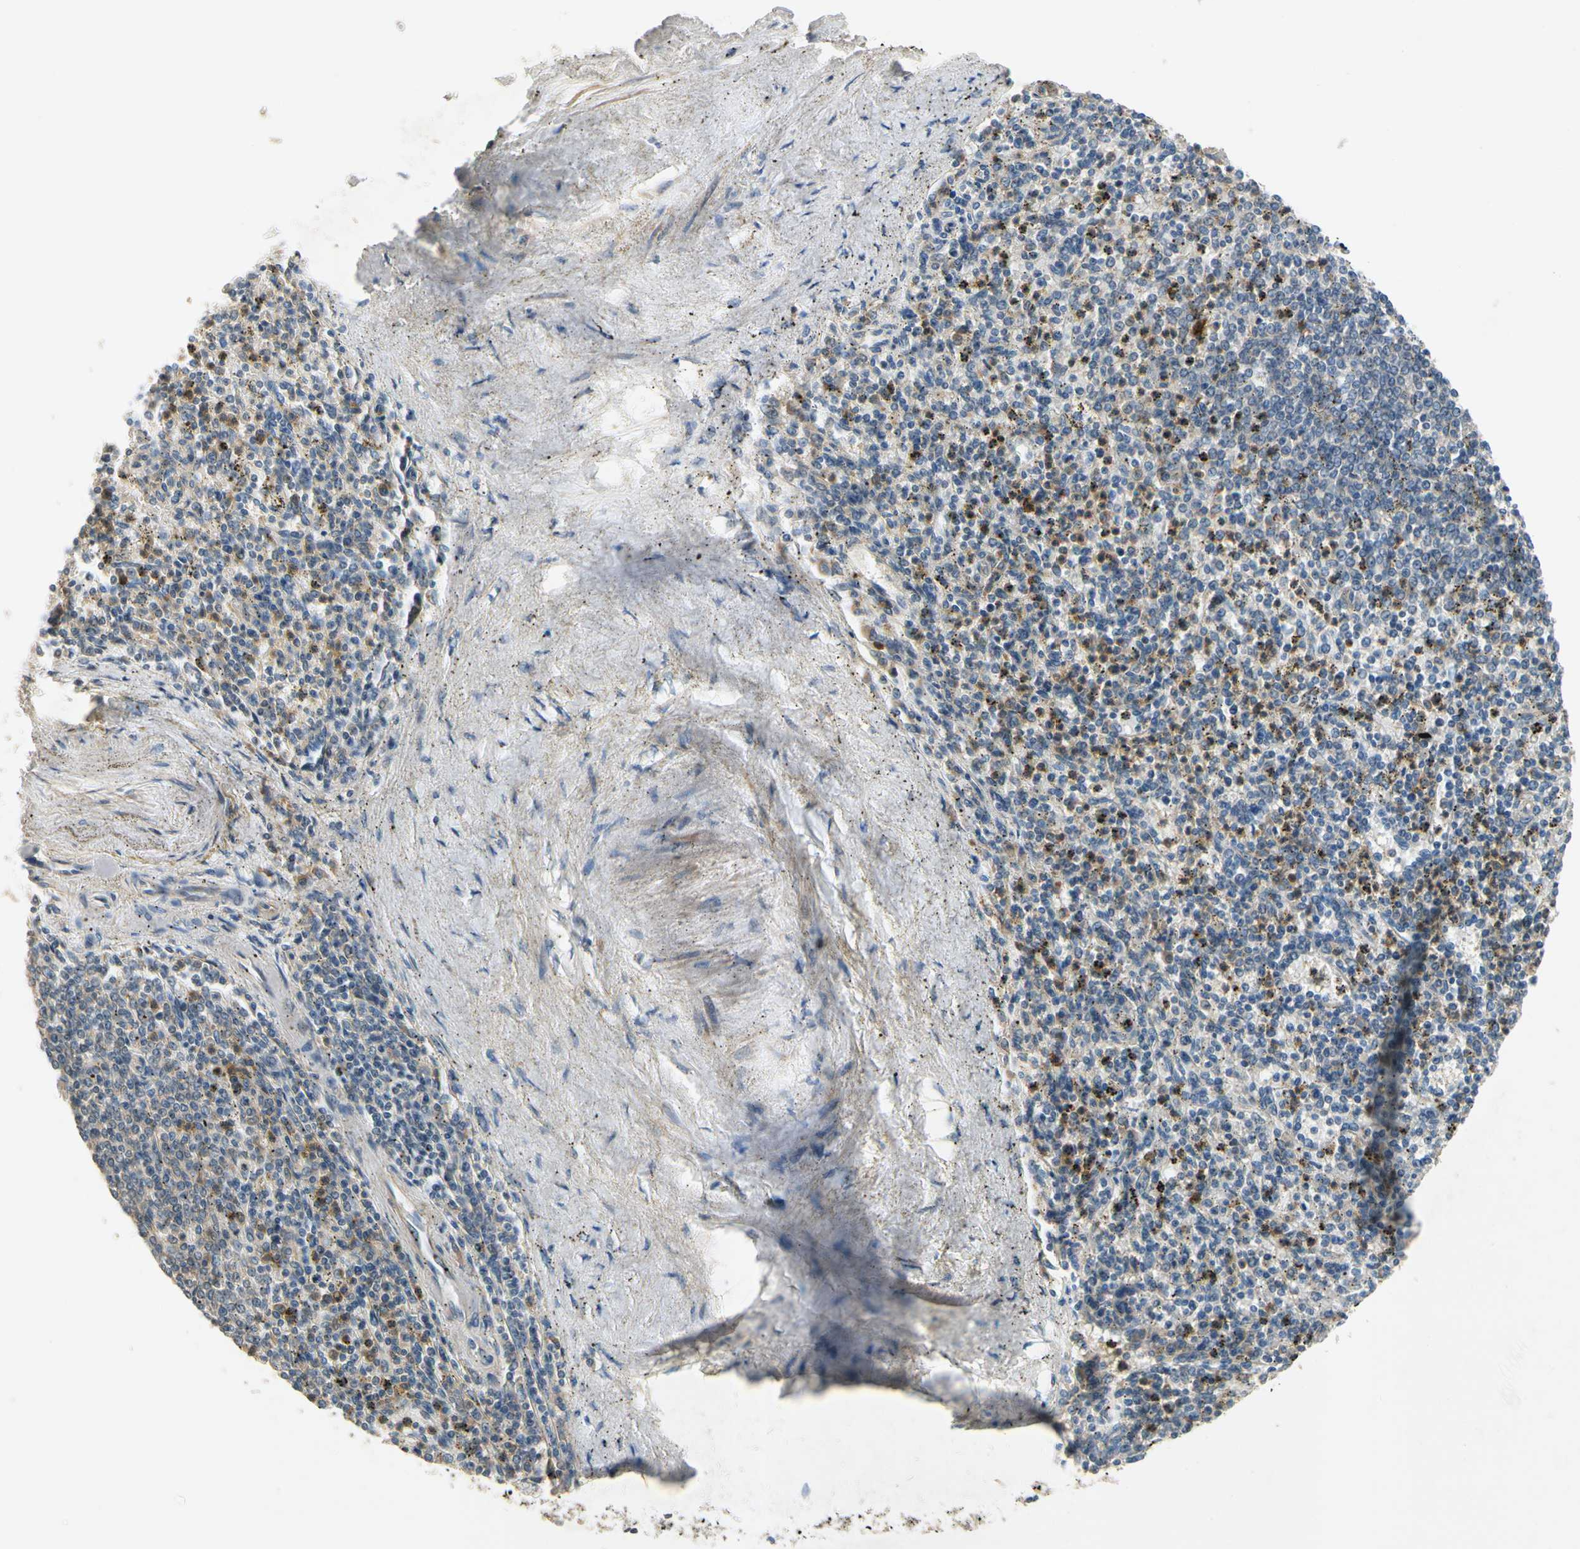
{"staining": {"intensity": "strong", "quantity": "<25%", "location": "nuclear"}, "tissue": "spleen", "cell_type": "Cells in red pulp", "image_type": "normal", "snomed": [{"axis": "morphology", "description": "Normal tissue, NOS"}, {"axis": "topography", "description": "Spleen"}], "caption": "A medium amount of strong nuclear expression is appreciated in about <25% of cells in red pulp in unremarkable spleen.", "gene": "SIGLEC5", "patient": {"sex": "male", "age": 72}}